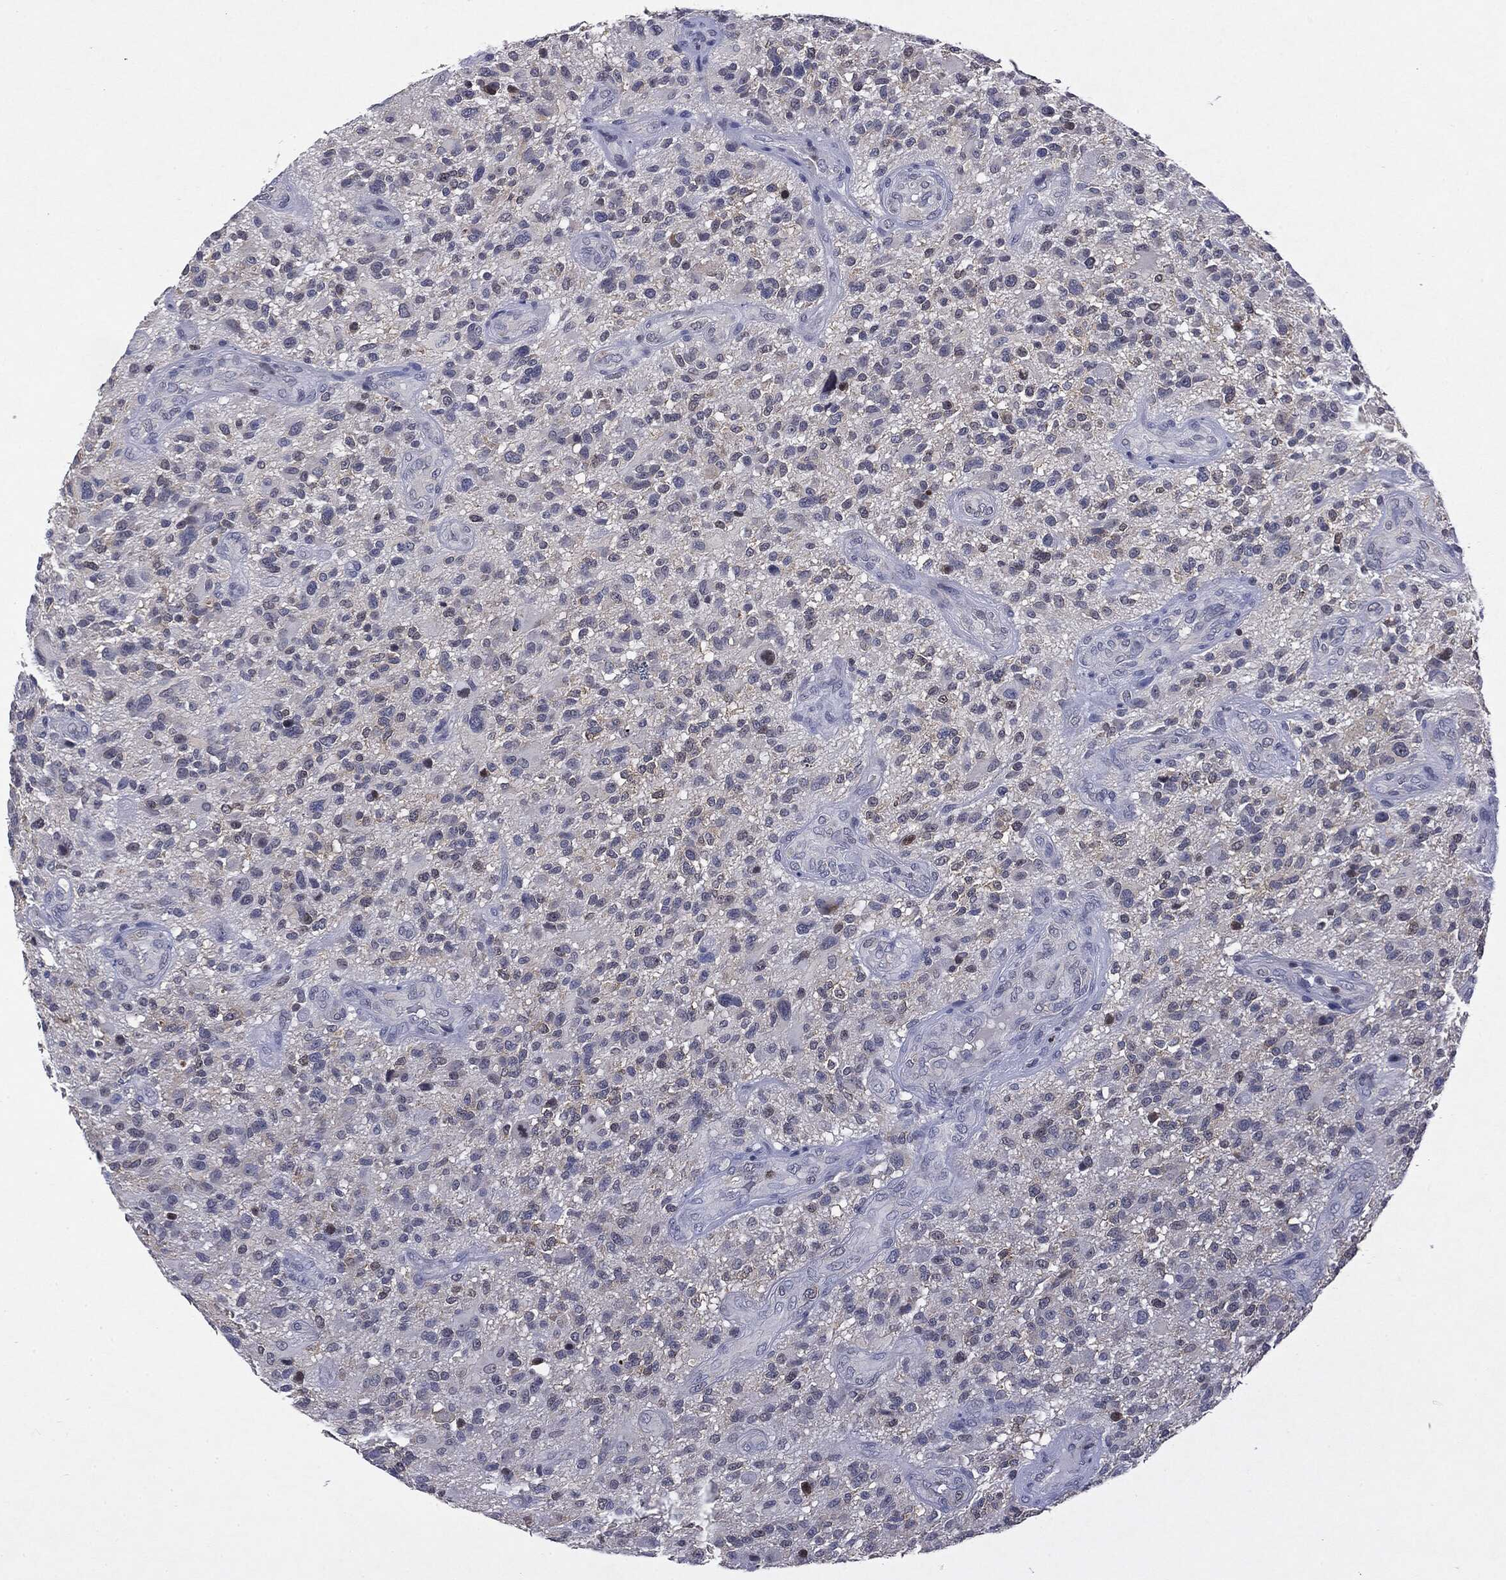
{"staining": {"intensity": "negative", "quantity": "none", "location": "none"}, "tissue": "glioma", "cell_type": "Tumor cells", "image_type": "cancer", "snomed": [{"axis": "morphology", "description": "Glioma, malignant, High grade"}, {"axis": "topography", "description": "Brain"}], "caption": "High-grade glioma (malignant) was stained to show a protein in brown. There is no significant expression in tumor cells. (Immunohistochemistry (ihc), brightfield microscopy, high magnification).", "gene": "KIF2C", "patient": {"sex": "male", "age": 47}}